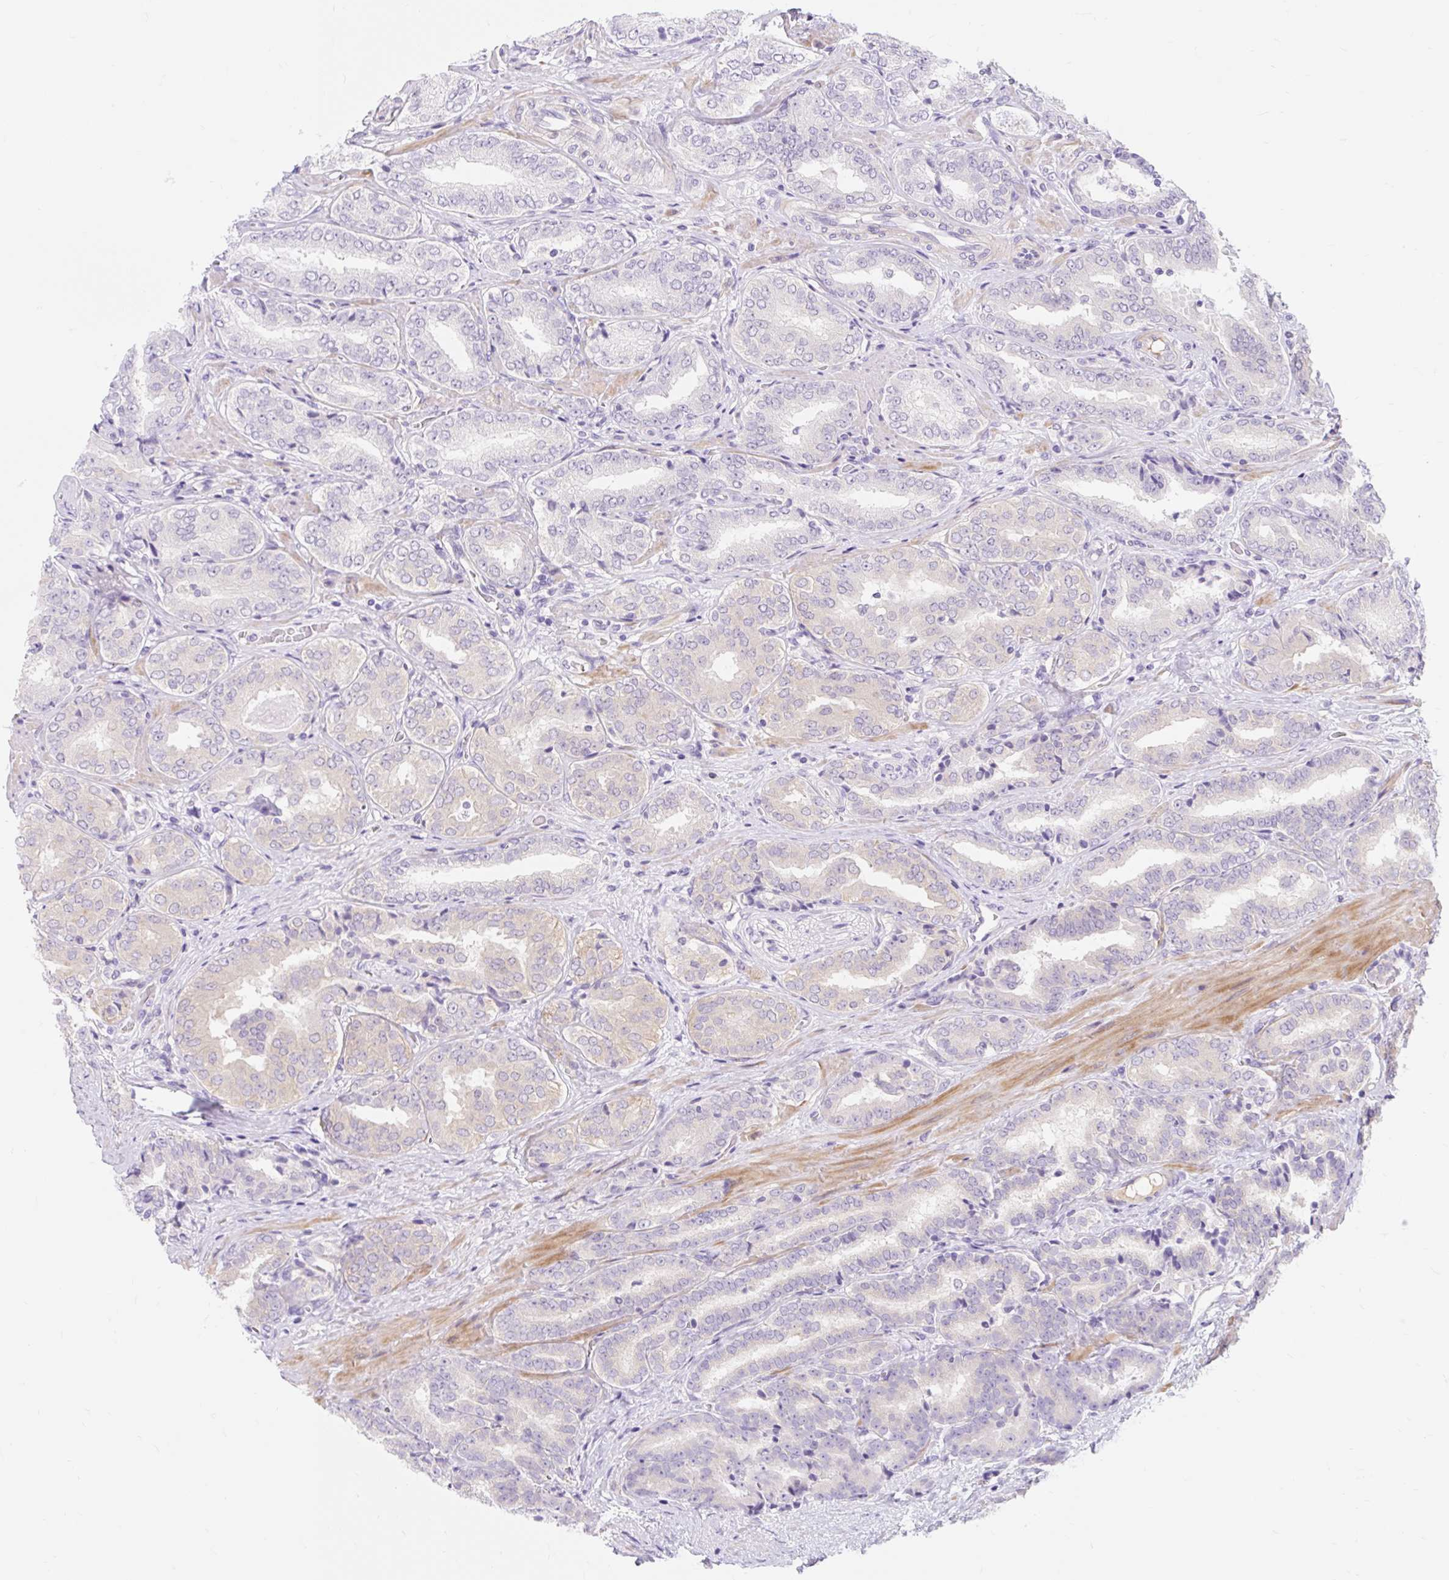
{"staining": {"intensity": "negative", "quantity": "none", "location": "none"}, "tissue": "prostate cancer", "cell_type": "Tumor cells", "image_type": "cancer", "snomed": [{"axis": "morphology", "description": "Adenocarcinoma, High grade"}, {"axis": "topography", "description": "Prostate"}], "caption": "High power microscopy photomicrograph of an immunohistochemistry micrograph of prostate cancer (adenocarcinoma (high-grade)), revealing no significant positivity in tumor cells.", "gene": "SLC28A1", "patient": {"sex": "male", "age": 72}}